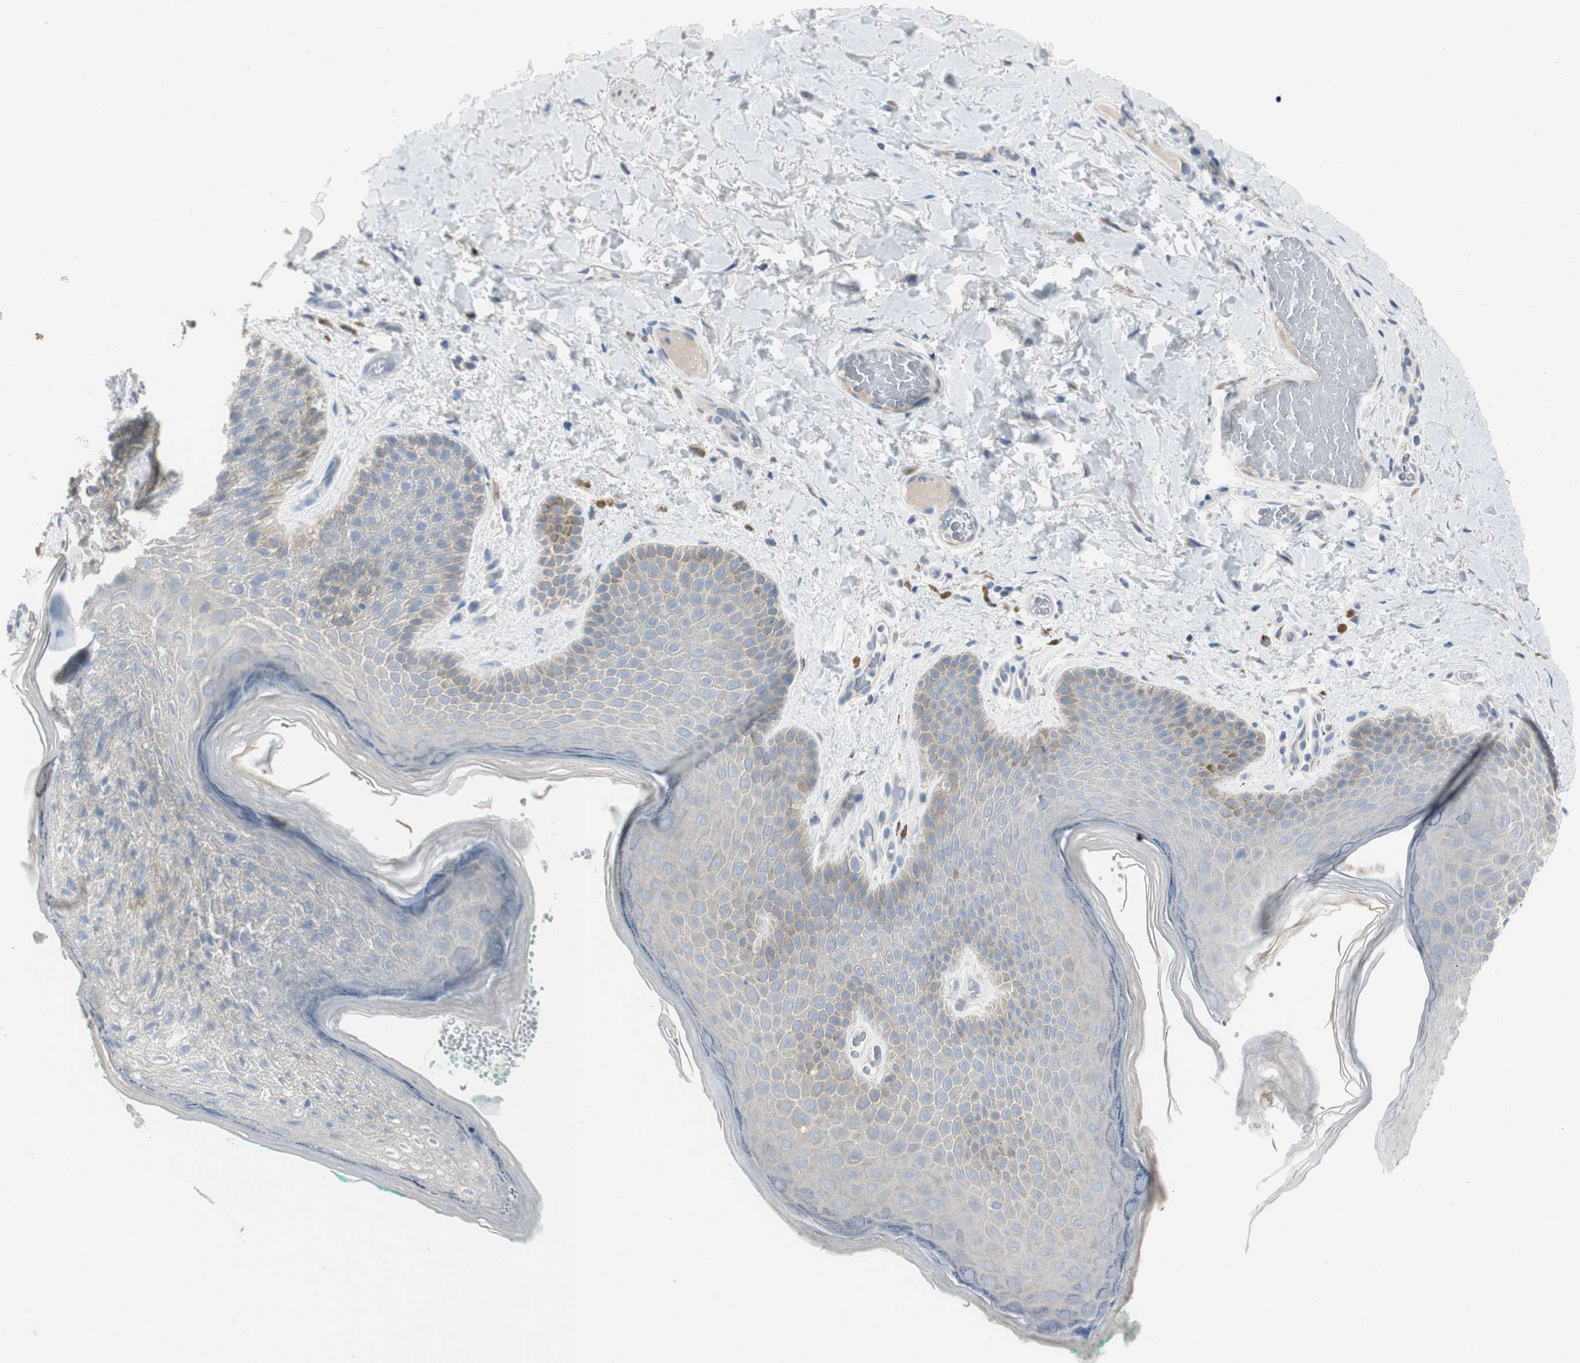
{"staining": {"intensity": "weak", "quantity": "<25%", "location": "cytoplasmic/membranous"}, "tissue": "skin", "cell_type": "Epidermal cells", "image_type": "normal", "snomed": [{"axis": "morphology", "description": "Normal tissue, NOS"}, {"axis": "topography", "description": "Anal"}], "caption": "This is a histopathology image of immunohistochemistry (IHC) staining of unremarkable skin, which shows no staining in epidermal cells. Brightfield microscopy of immunohistochemistry (IHC) stained with DAB (3,3'-diaminobenzidine) (brown) and hematoxylin (blue), captured at high magnification.", "gene": "SPINK4", "patient": {"sex": "male", "age": 74}}